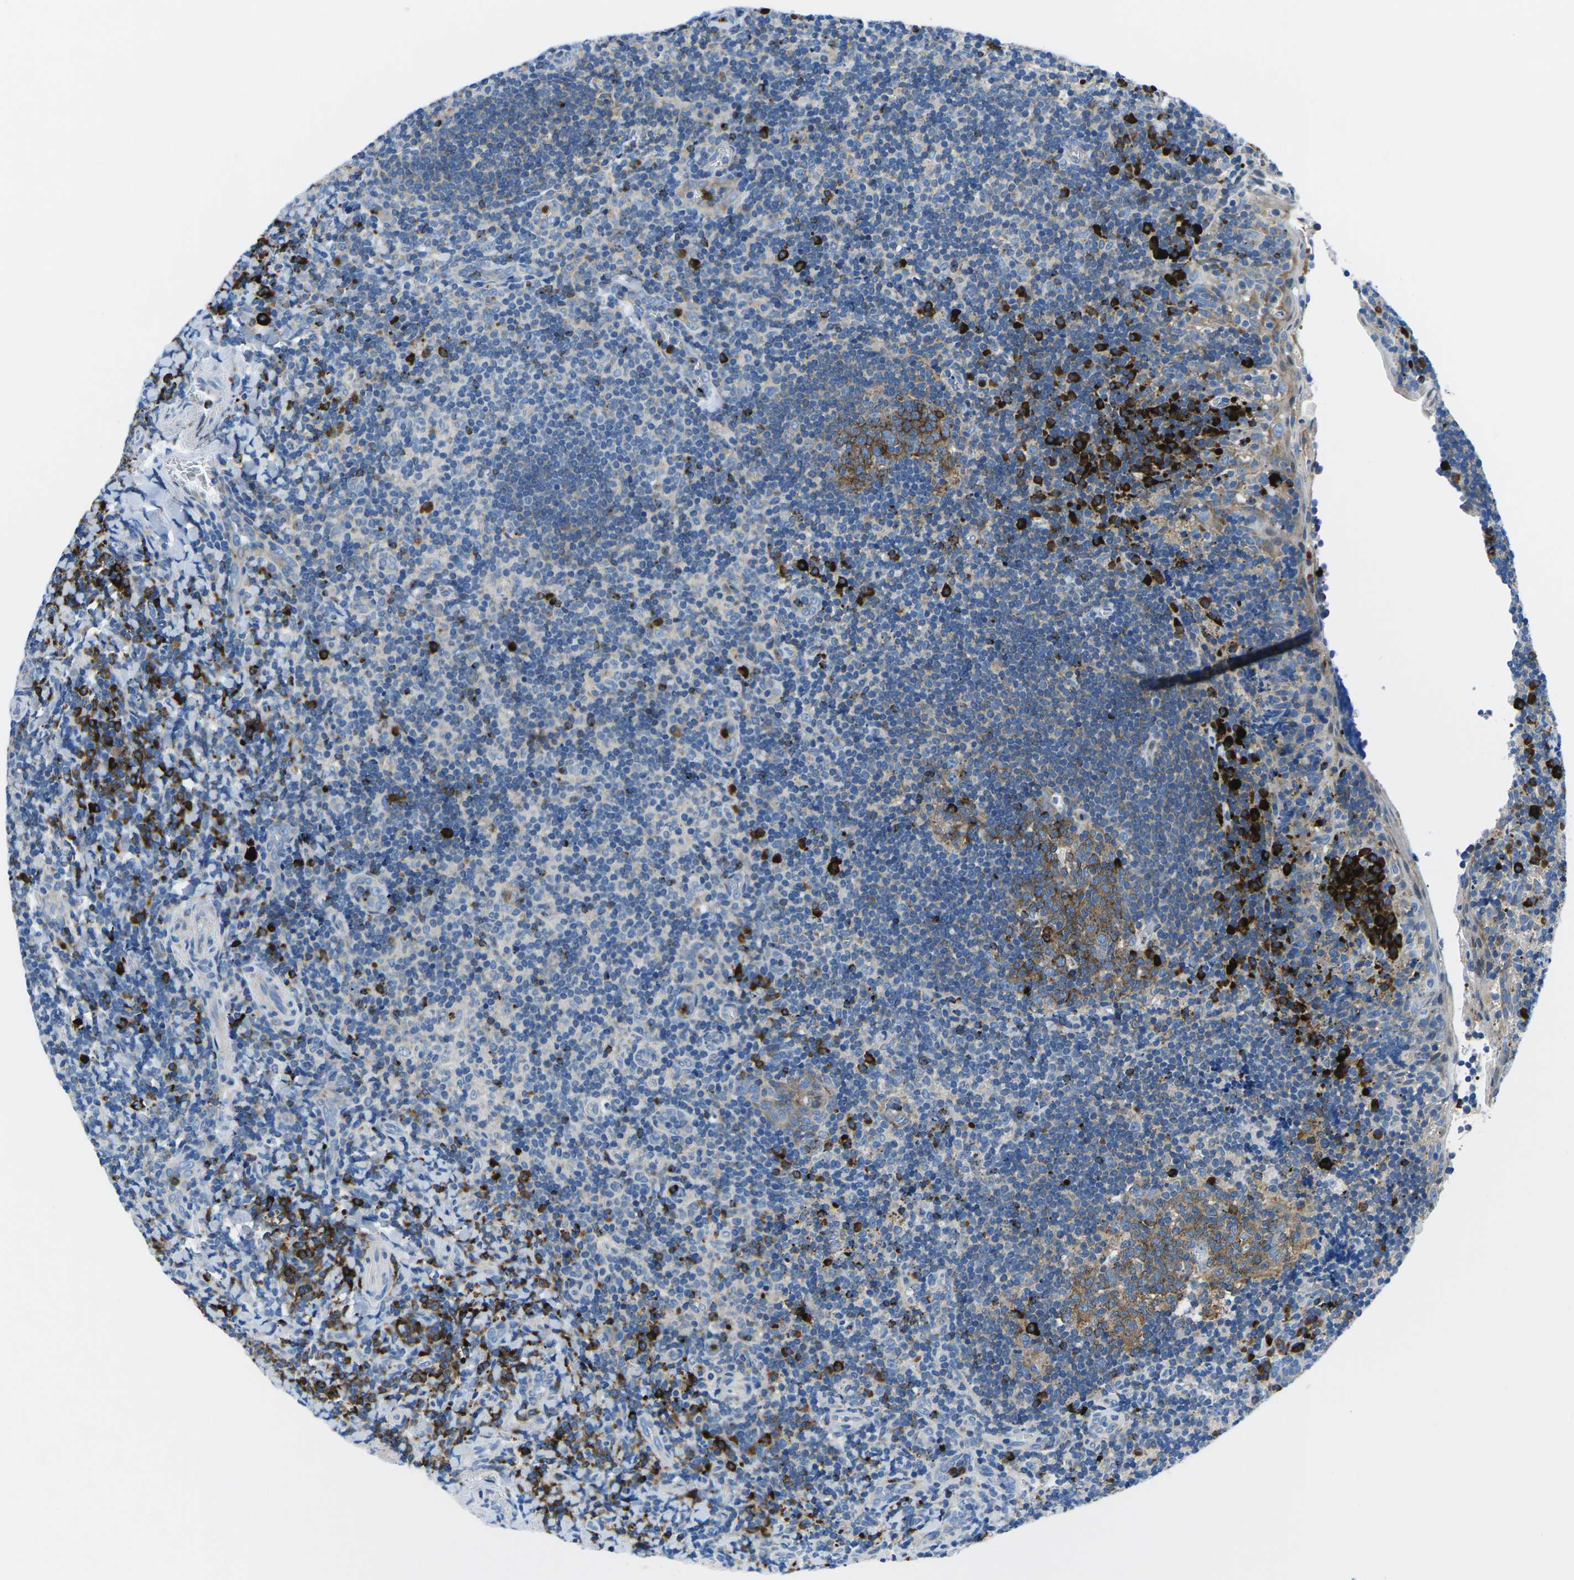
{"staining": {"intensity": "strong", "quantity": "<25%", "location": "cytoplasmic/membranous"}, "tissue": "tonsil", "cell_type": "Germinal center cells", "image_type": "normal", "snomed": [{"axis": "morphology", "description": "Normal tissue, NOS"}, {"axis": "topography", "description": "Tonsil"}], "caption": "DAB (3,3'-diaminobenzidine) immunohistochemical staining of normal human tonsil exhibits strong cytoplasmic/membranous protein staining in about <25% of germinal center cells. The staining was performed using DAB to visualize the protein expression in brown, while the nuclei were stained in blue with hematoxylin (Magnification: 20x).", "gene": "MC4R", "patient": {"sex": "male", "age": 37}}